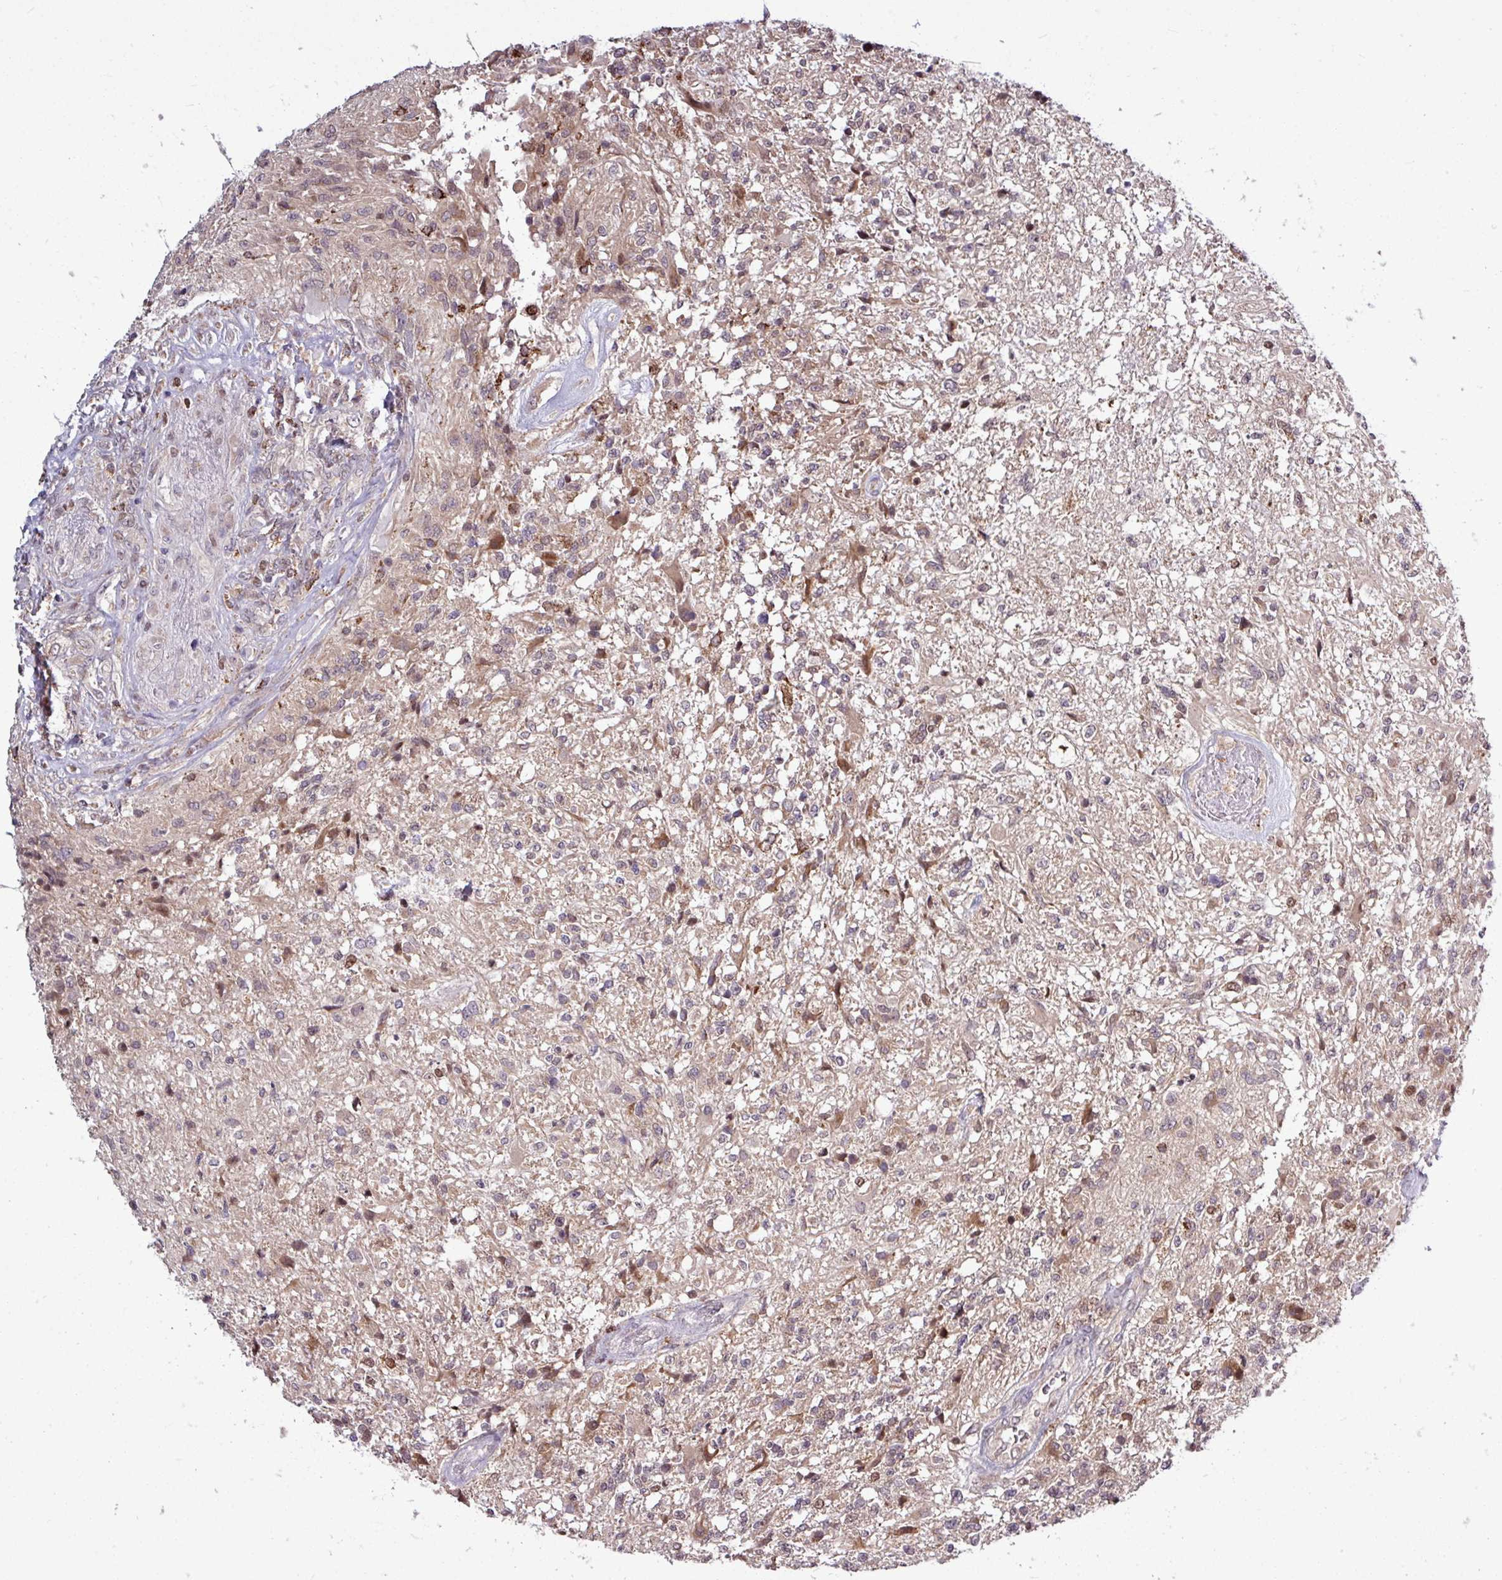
{"staining": {"intensity": "moderate", "quantity": "<25%", "location": "nuclear"}, "tissue": "glioma", "cell_type": "Tumor cells", "image_type": "cancer", "snomed": [{"axis": "morphology", "description": "Glioma, malignant, High grade"}, {"axis": "topography", "description": "Brain"}], "caption": "This micrograph shows IHC staining of human glioma, with low moderate nuclear positivity in about <25% of tumor cells.", "gene": "SKIC2", "patient": {"sex": "male", "age": 56}}